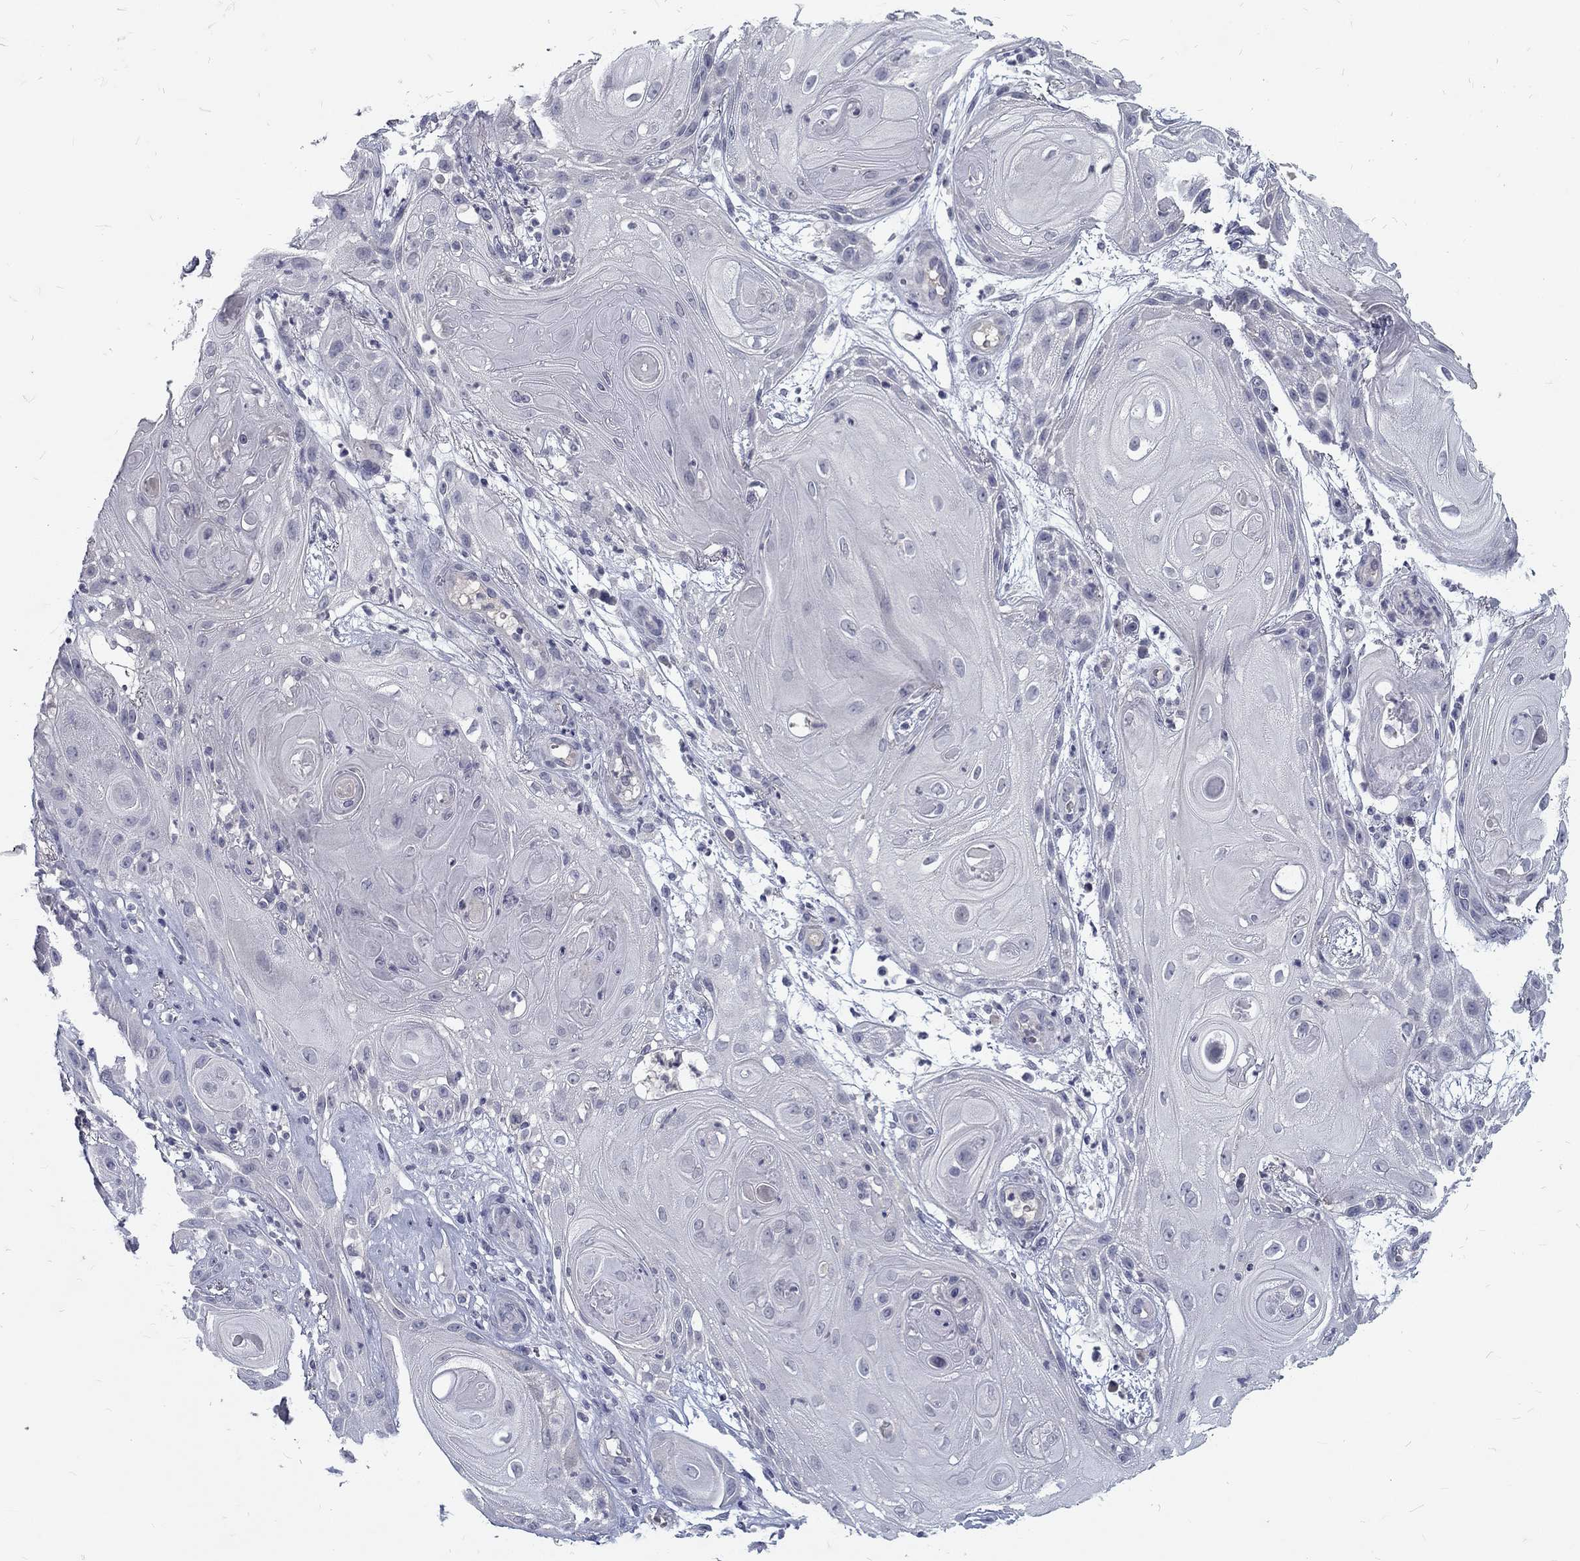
{"staining": {"intensity": "negative", "quantity": "none", "location": "none"}, "tissue": "skin cancer", "cell_type": "Tumor cells", "image_type": "cancer", "snomed": [{"axis": "morphology", "description": "Squamous cell carcinoma, NOS"}, {"axis": "topography", "description": "Skin"}], "caption": "Immunohistochemical staining of human skin cancer (squamous cell carcinoma) exhibits no significant expression in tumor cells.", "gene": "NOS1", "patient": {"sex": "male", "age": 62}}